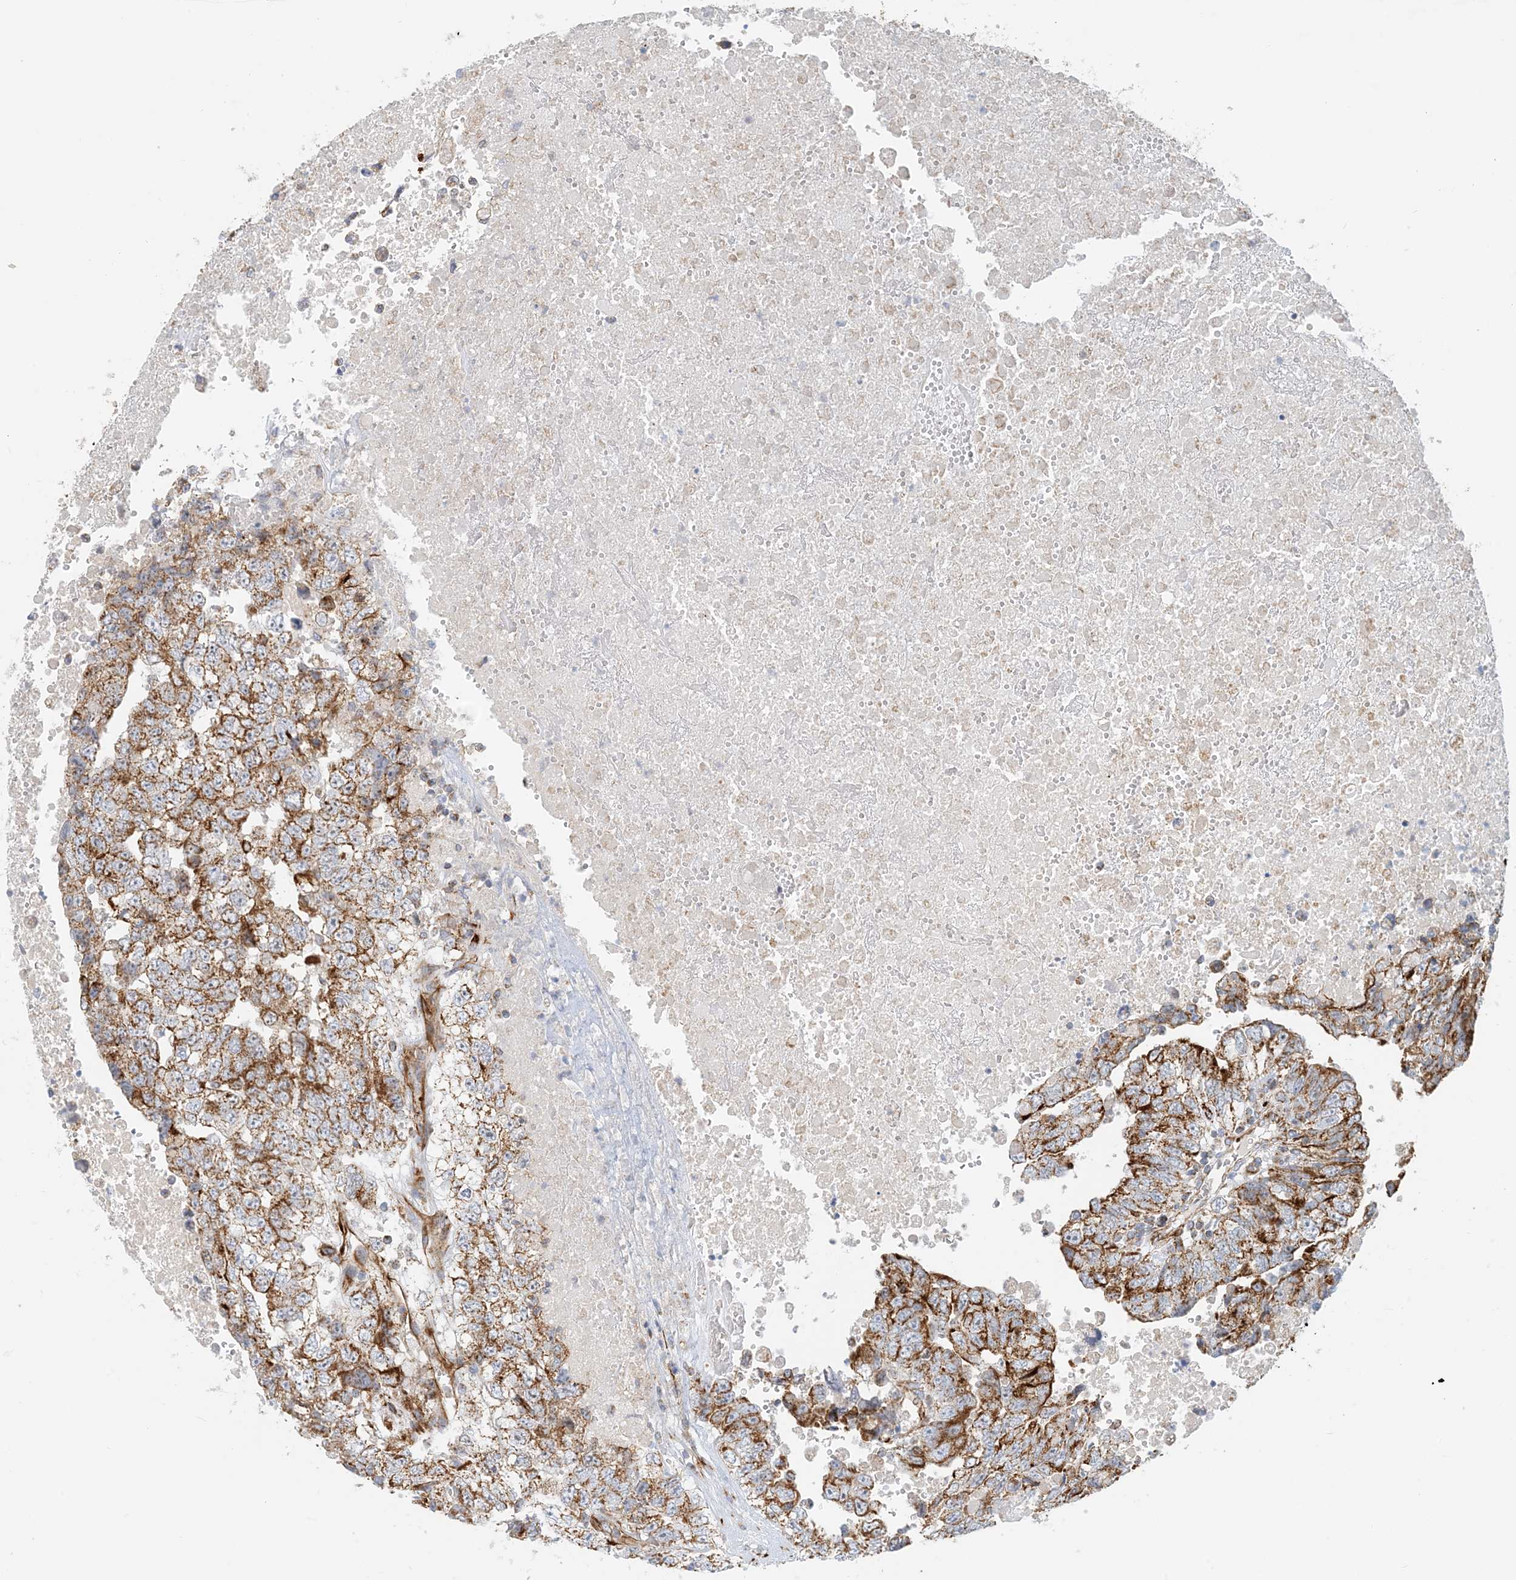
{"staining": {"intensity": "moderate", "quantity": ">75%", "location": "cytoplasmic/membranous"}, "tissue": "testis cancer", "cell_type": "Tumor cells", "image_type": "cancer", "snomed": [{"axis": "morphology", "description": "Carcinoma, Embryonal, NOS"}, {"axis": "topography", "description": "Testis"}], "caption": "The histopathology image reveals a brown stain indicating the presence of a protein in the cytoplasmic/membranous of tumor cells in testis cancer (embryonal carcinoma). (Brightfield microscopy of DAB IHC at high magnification).", "gene": "COA3", "patient": {"sex": "male", "age": 37}}